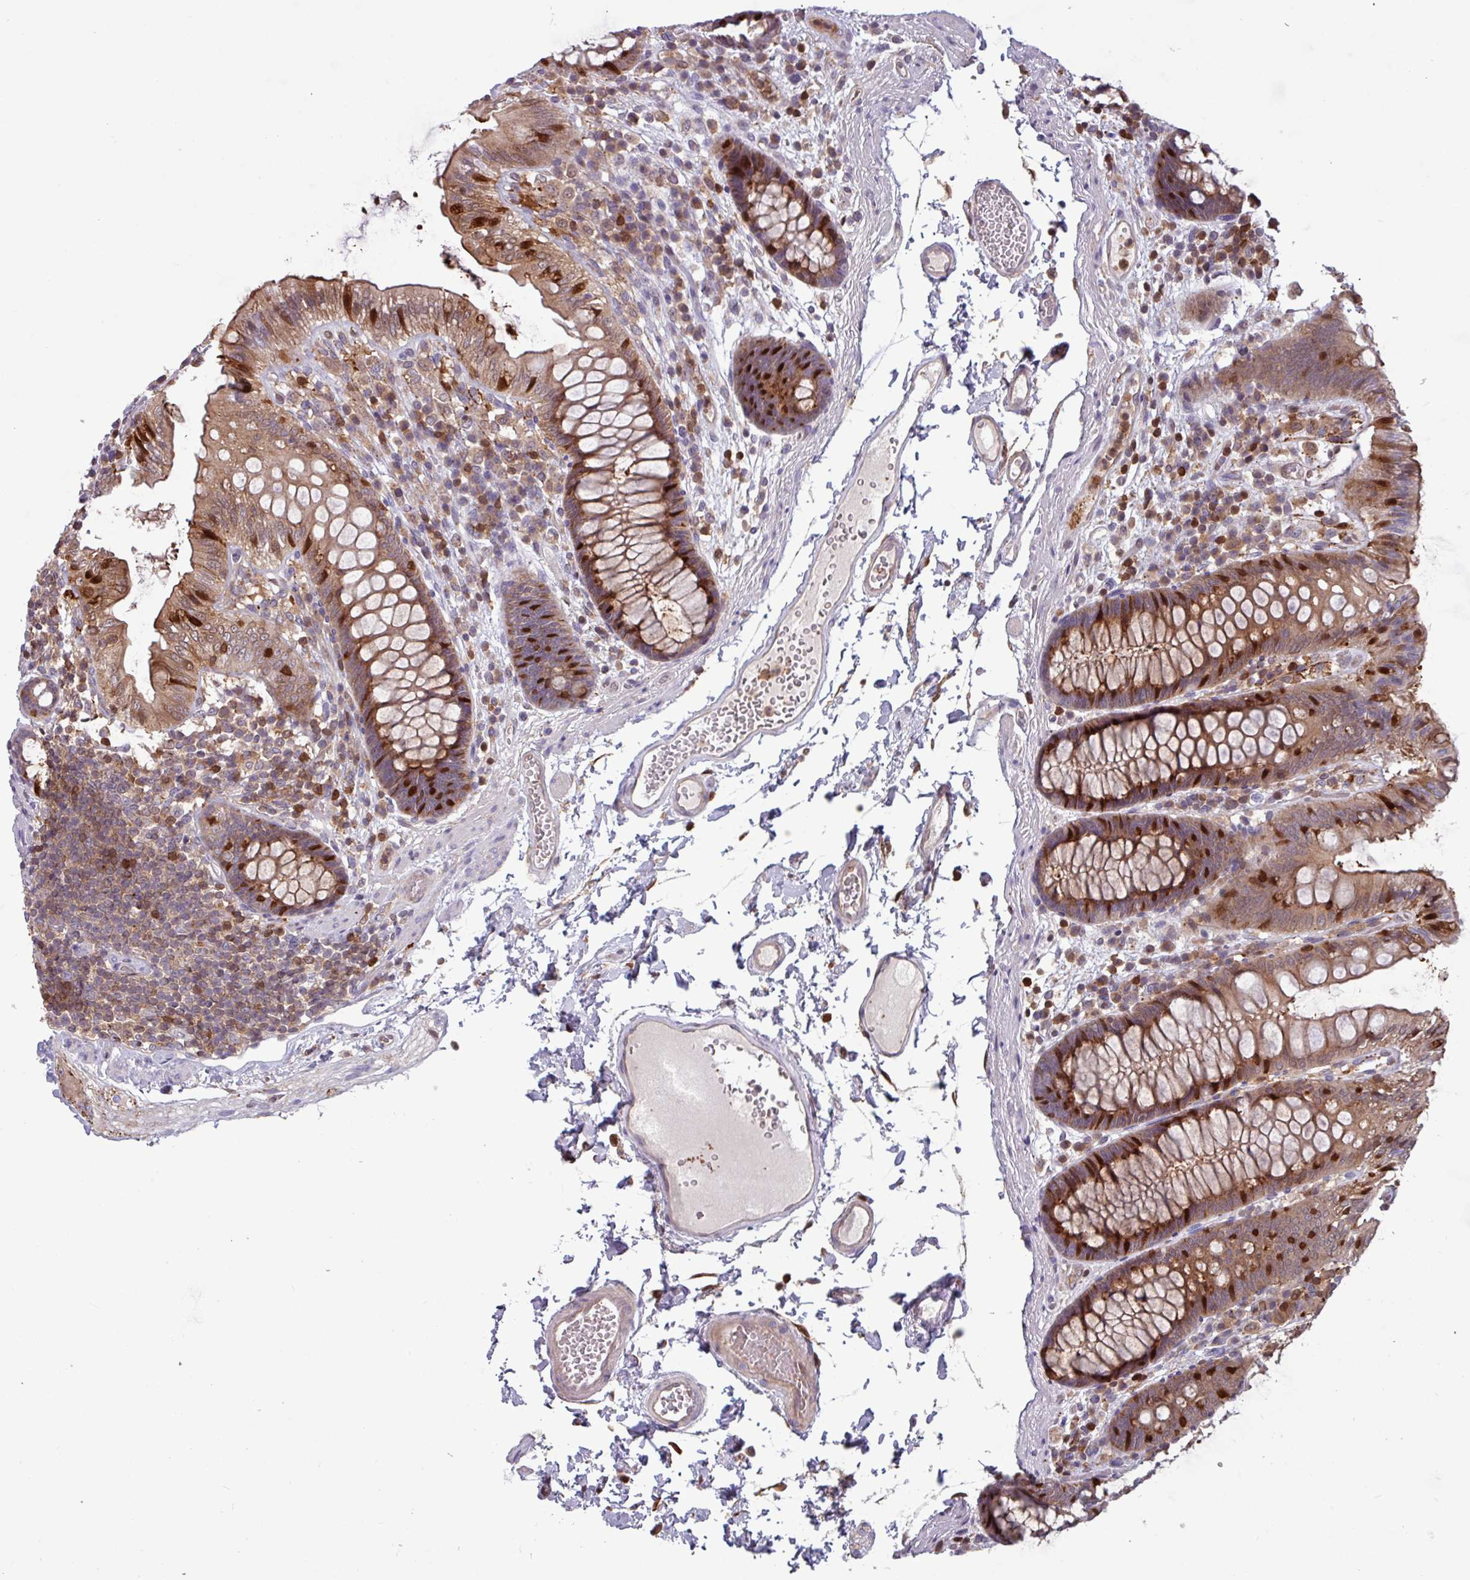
{"staining": {"intensity": "weak", "quantity": "<25%", "location": "cytoplasmic/membranous"}, "tissue": "colon", "cell_type": "Endothelial cells", "image_type": "normal", "snomed": [{"axis": "morphology", "description": "Normal tissue, NOS"}, {"axis": "topography", "description": "Colon"}], "caption": "DAB (3,3'-diaminobenzidine) immunohistochemical staining of unremarkable colon reveals no significant expression in endothelial cells. (Immunohistochemistry, brightfield microscopy, high magnification).", "gene": "SEC61G", "patient": {"sex": "male", "age": 84}}